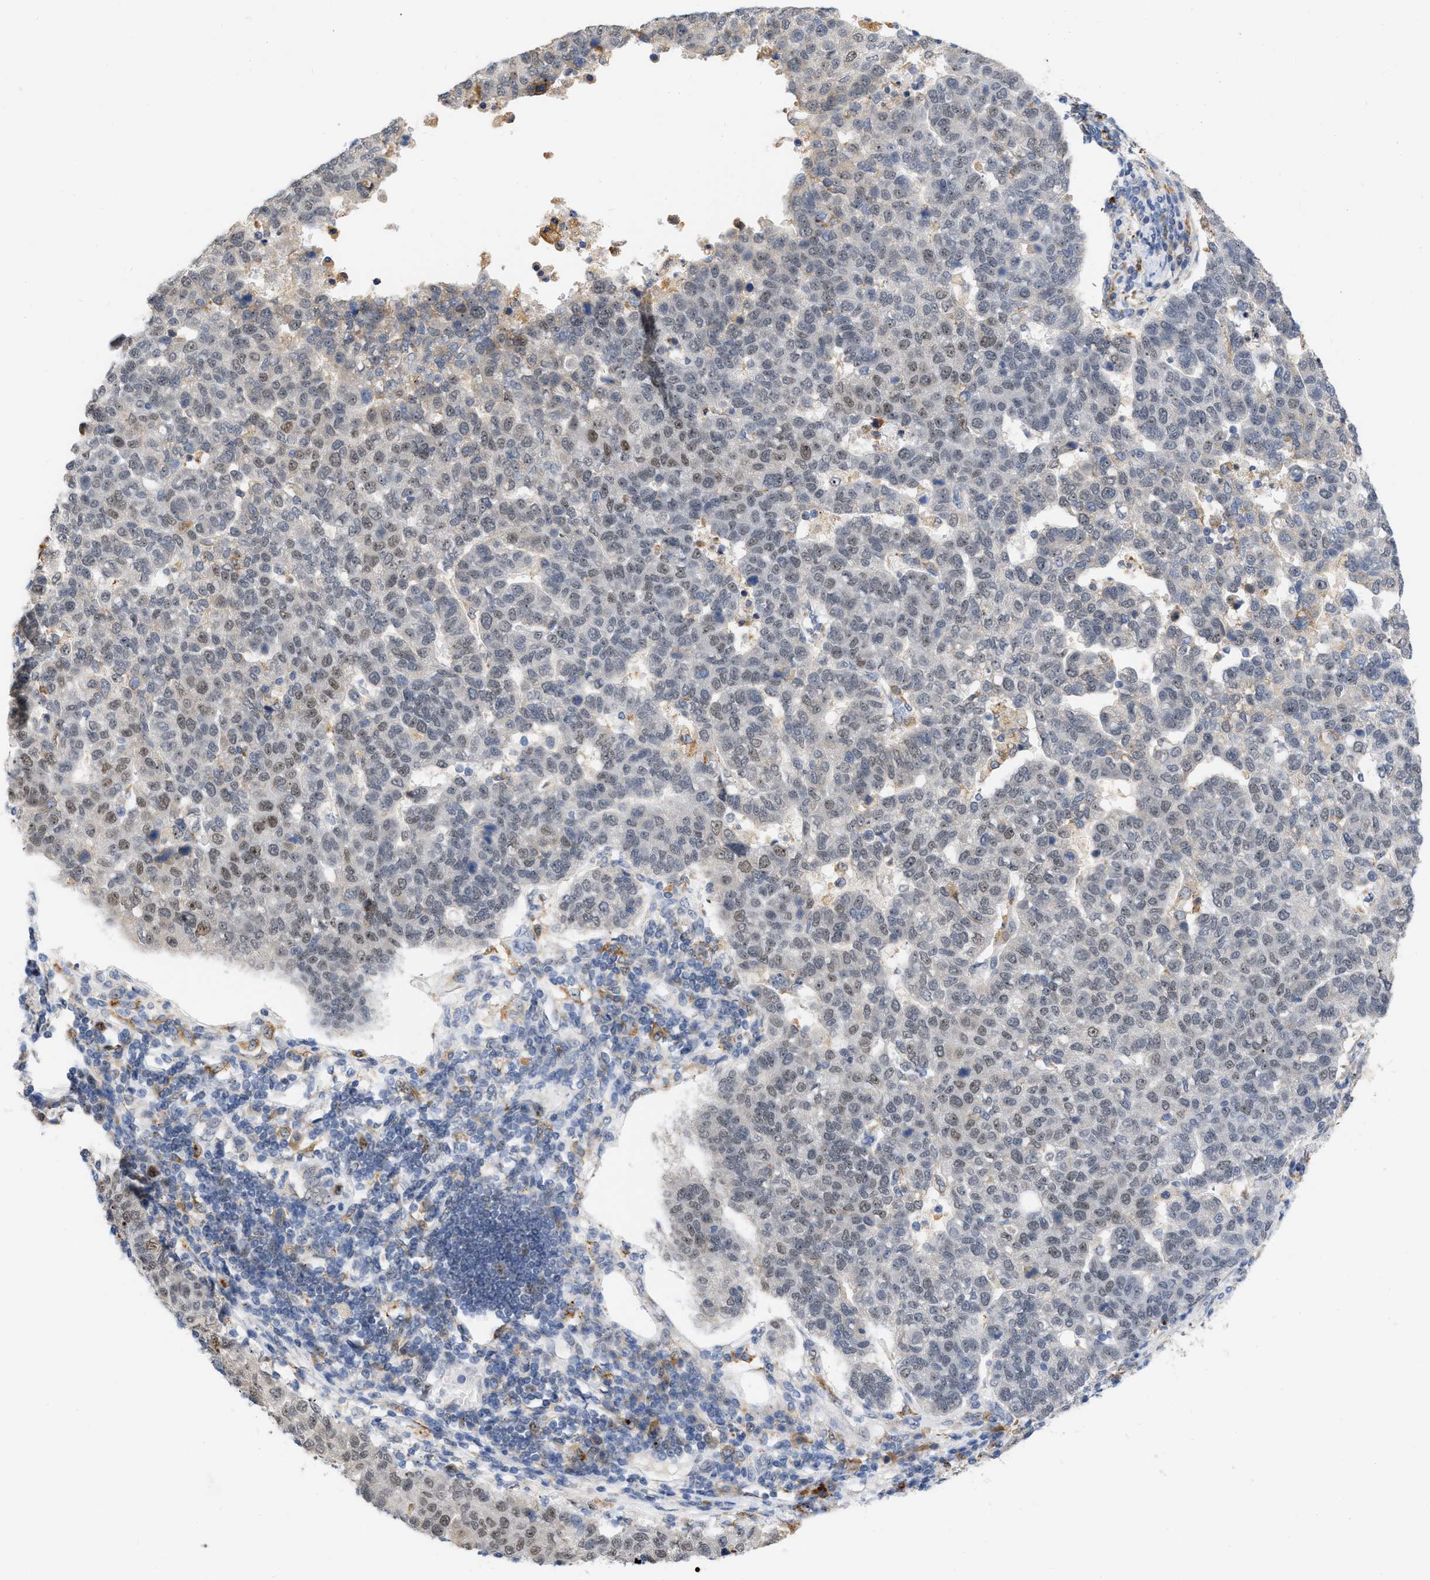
{"staining": {"intensity": "weak", "quantity": "25%-75%", "location": "nuclear"}, "tissue": "pancreatic cancer", "cell_type": "Tumor cells", "image_type": "cancer", "snomed": [{"axis": "morphology", "description": "Adenocarcinoma, NOS"}, {"axis": "topography", "description": "Pancreas"}], "caption": "High-magnification brightfield microscopy of pancreatic adenocarcinoma stained with DAB (brown) and counterstained with hematoxylin (blue). tumor cells exhibit weak nuclear positivity is appreciated in approximately25%-75% of cells.", "gene": "ELAC2", "patient": {"sex": "female", "age": 61}}